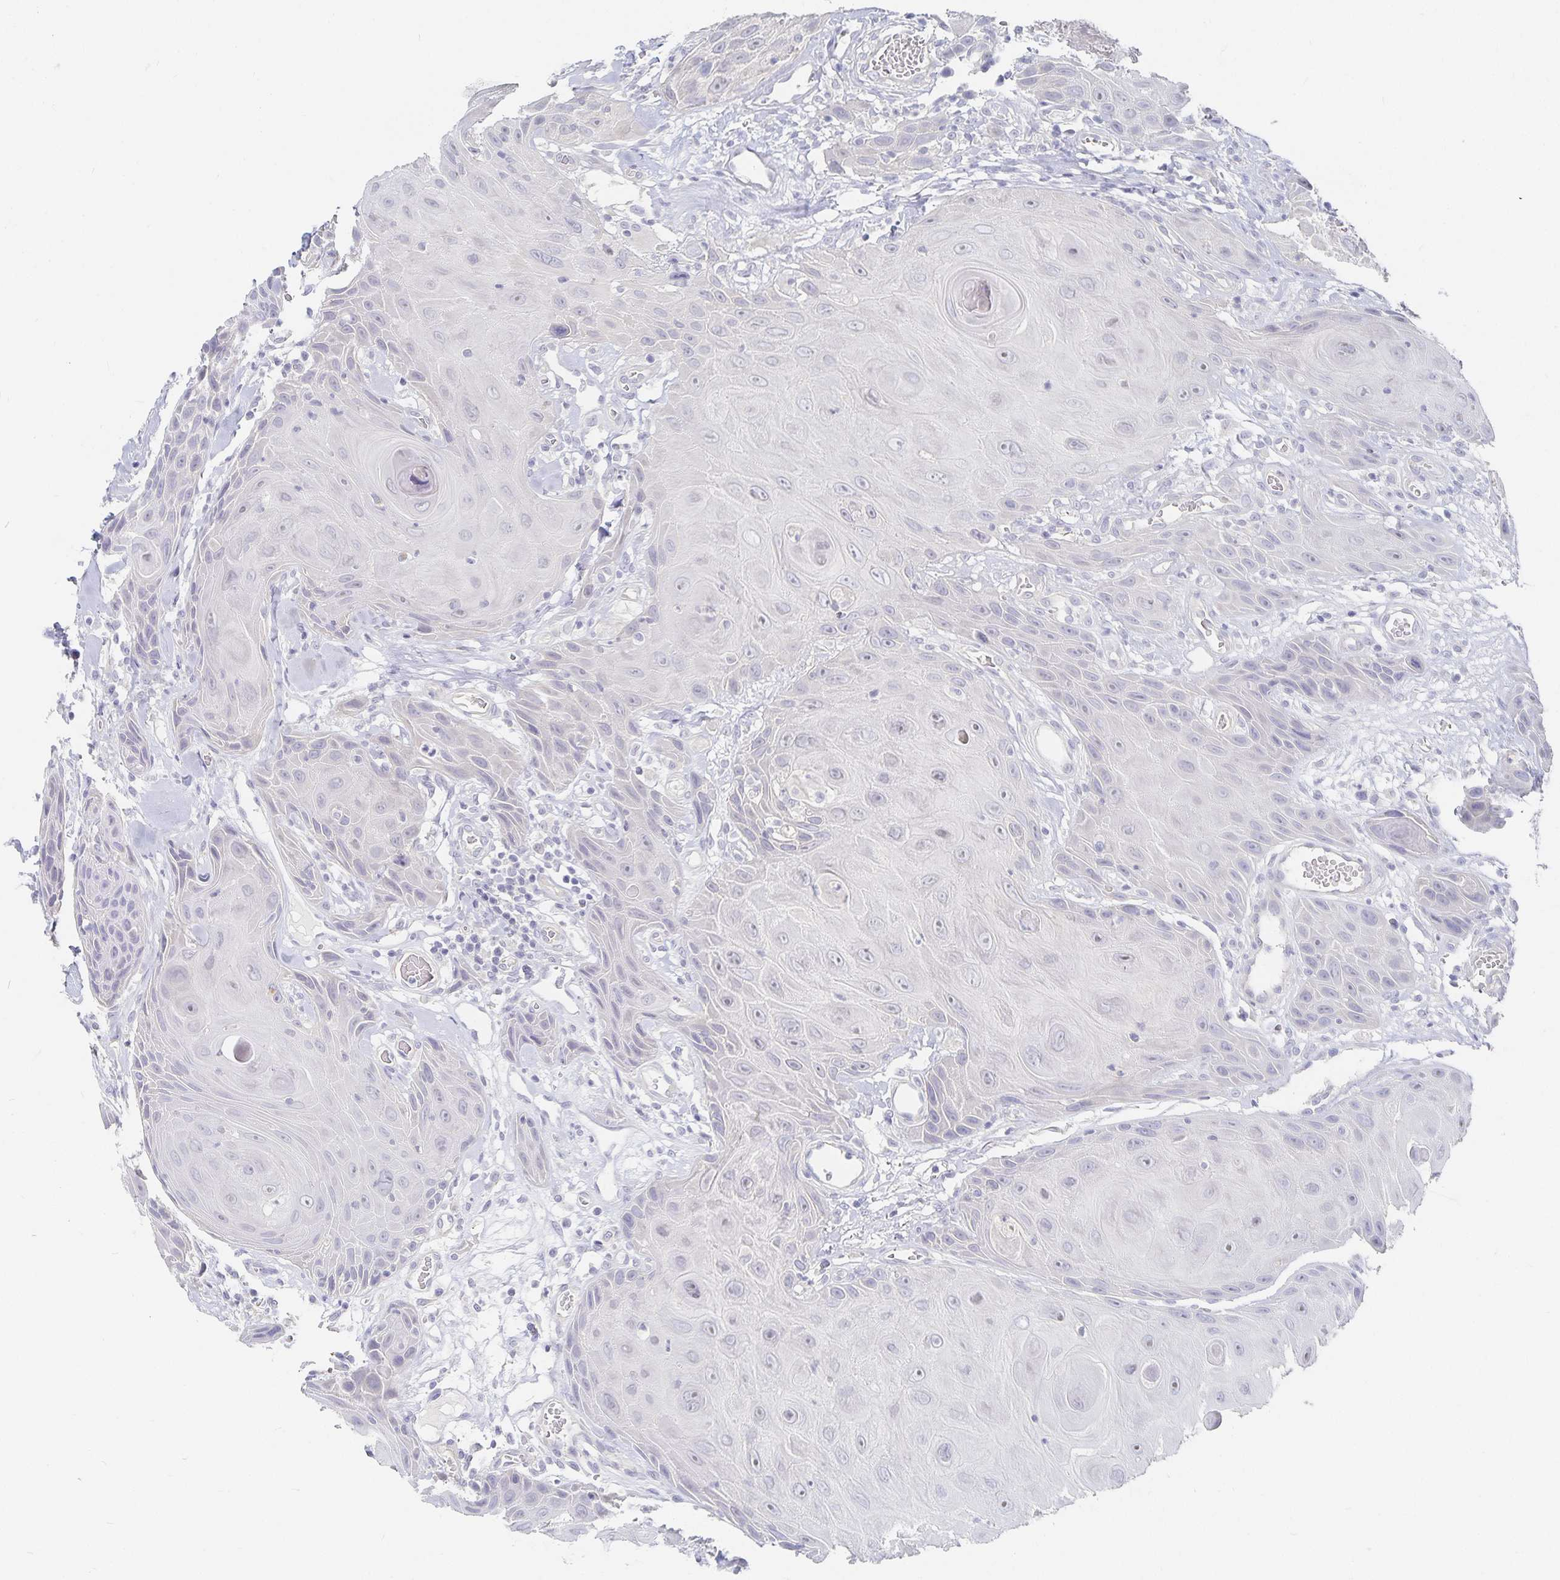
{"staining": {"intensity": "negative", "quantity": "none", "location": "none"}, "tissue": "head and neck cancer", "cell_type": "Tumor cells", "image_type": "cancer", "snomed": [{"axis": "morphology", "description": "Squamous cell carcinoma, NOS"}, {"axis": "topography", "description": "Oral tissue"}, {"axis": "topography", "description": "Head-Neck"}], "caption": "Head and neck squamous cell carcinoma stained for a protein using IHC demonstrates no staining tumor cells.", "gene": "DNAH9", "patient": {"sex": "male", "age": 49}}